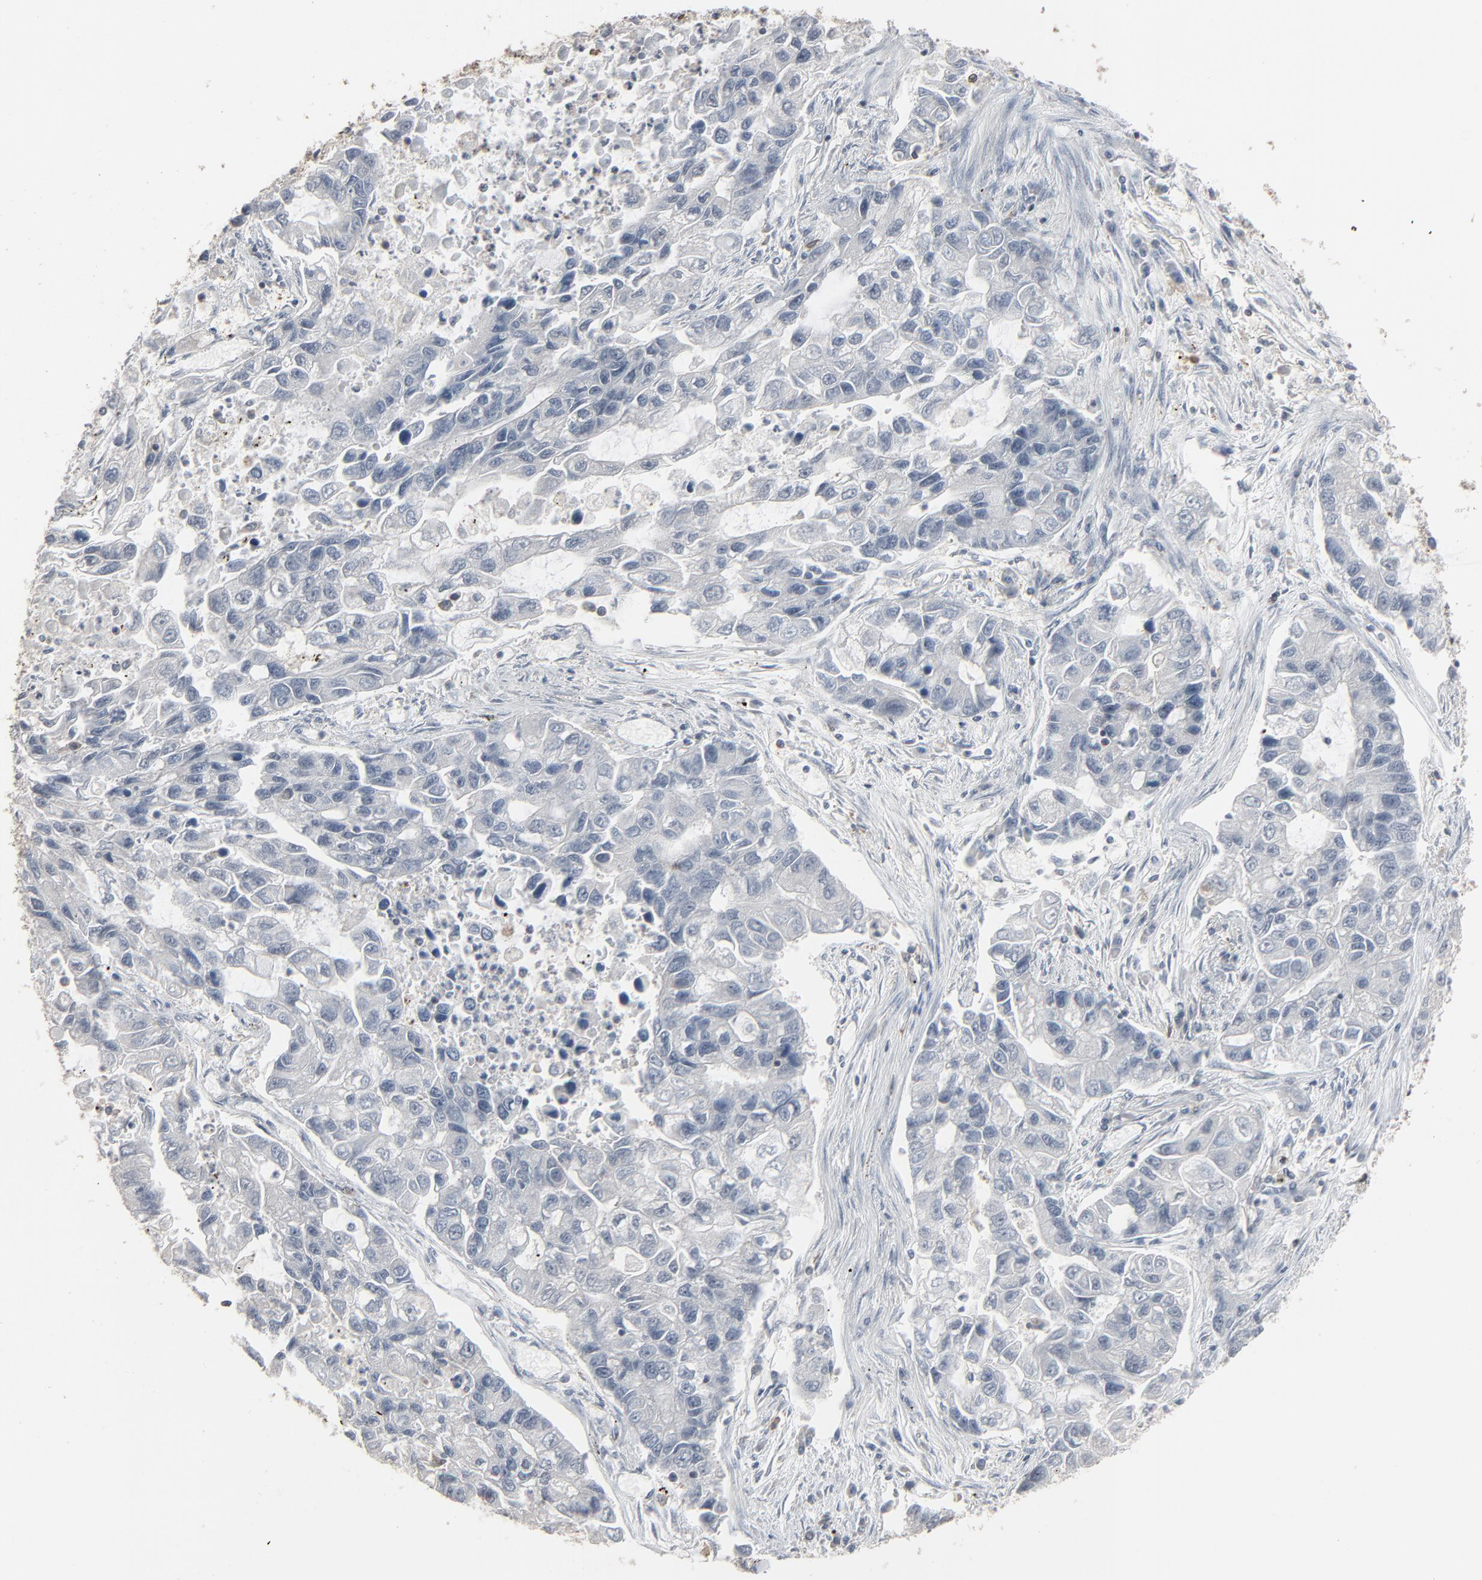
{"staining": {"intensity": "negative", "quantity": "none", "location": "none"}, "tissue": "lung cancer", "cell_type": "Tumor cells", "image_type": "cancer", "snomed": [{"axis": "morphology", "description": "Adenocarcinoma, NOS"}, {"axis": "topography", "description": "Lung"}], "caption": "A micrograph of lung cancer (adenocarcinoma) stained for a protein shows no brown staining in tumor cells.", "gene": "DOCK8", "patient": {"sex": "female", "age": 51}}